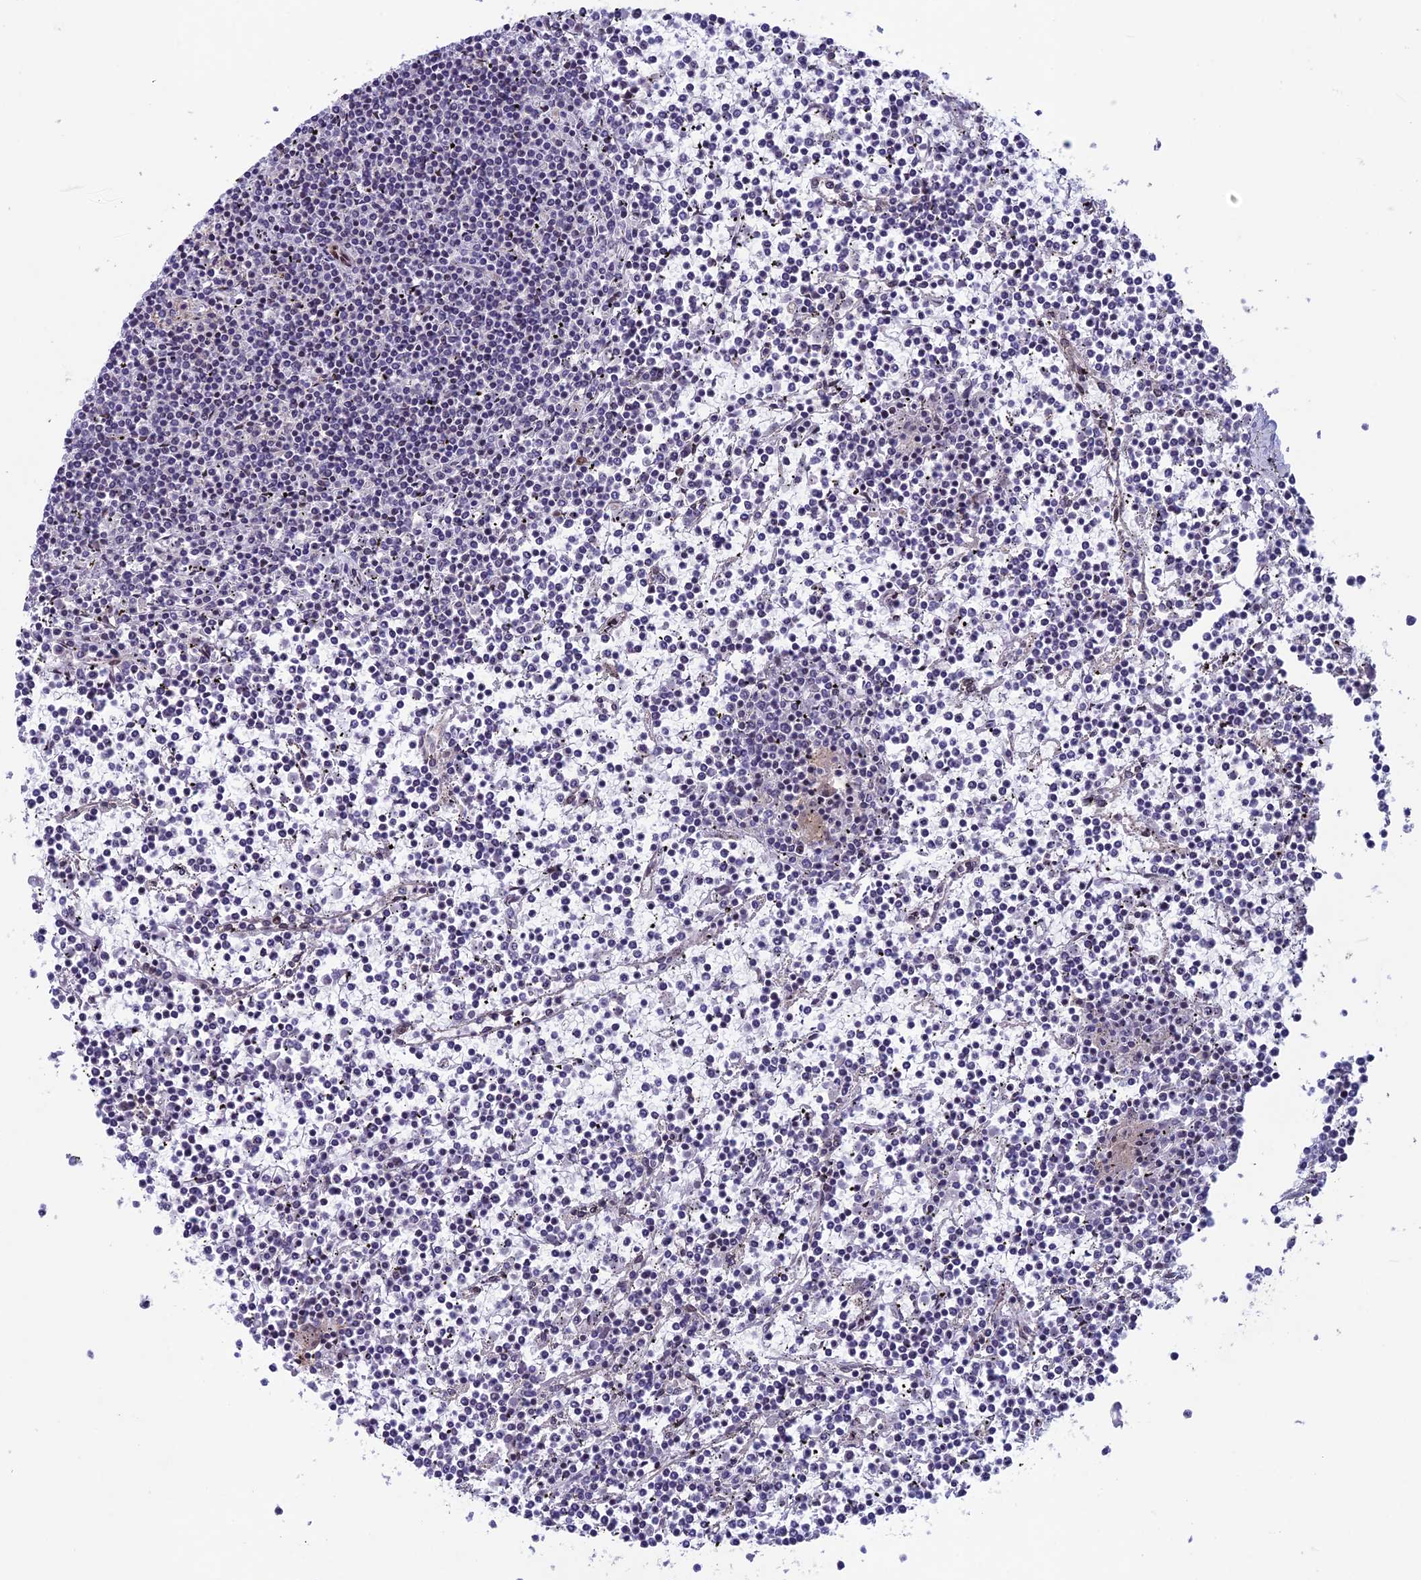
{"staining": {"intensity": "negative", "quantity": "none", "location": "none"}, "tissue": "lymphoma", "cell_type": "Tumor cells", "image_type": "cancer", "snomed": [{"axis": "morphology", "description": "Malignant lymphoma, non-Hodgkin's type, Low grade"}, {"axis": "topography", "description": "Spleen"}], "caption": "Immunohistochemistry (IHC) micrograph of lymphoma stained for a protein (brown), which displays no positivity in tumor cells.", "gene": "FKBPL", "patient": {"sex": "female", "age": 19}}